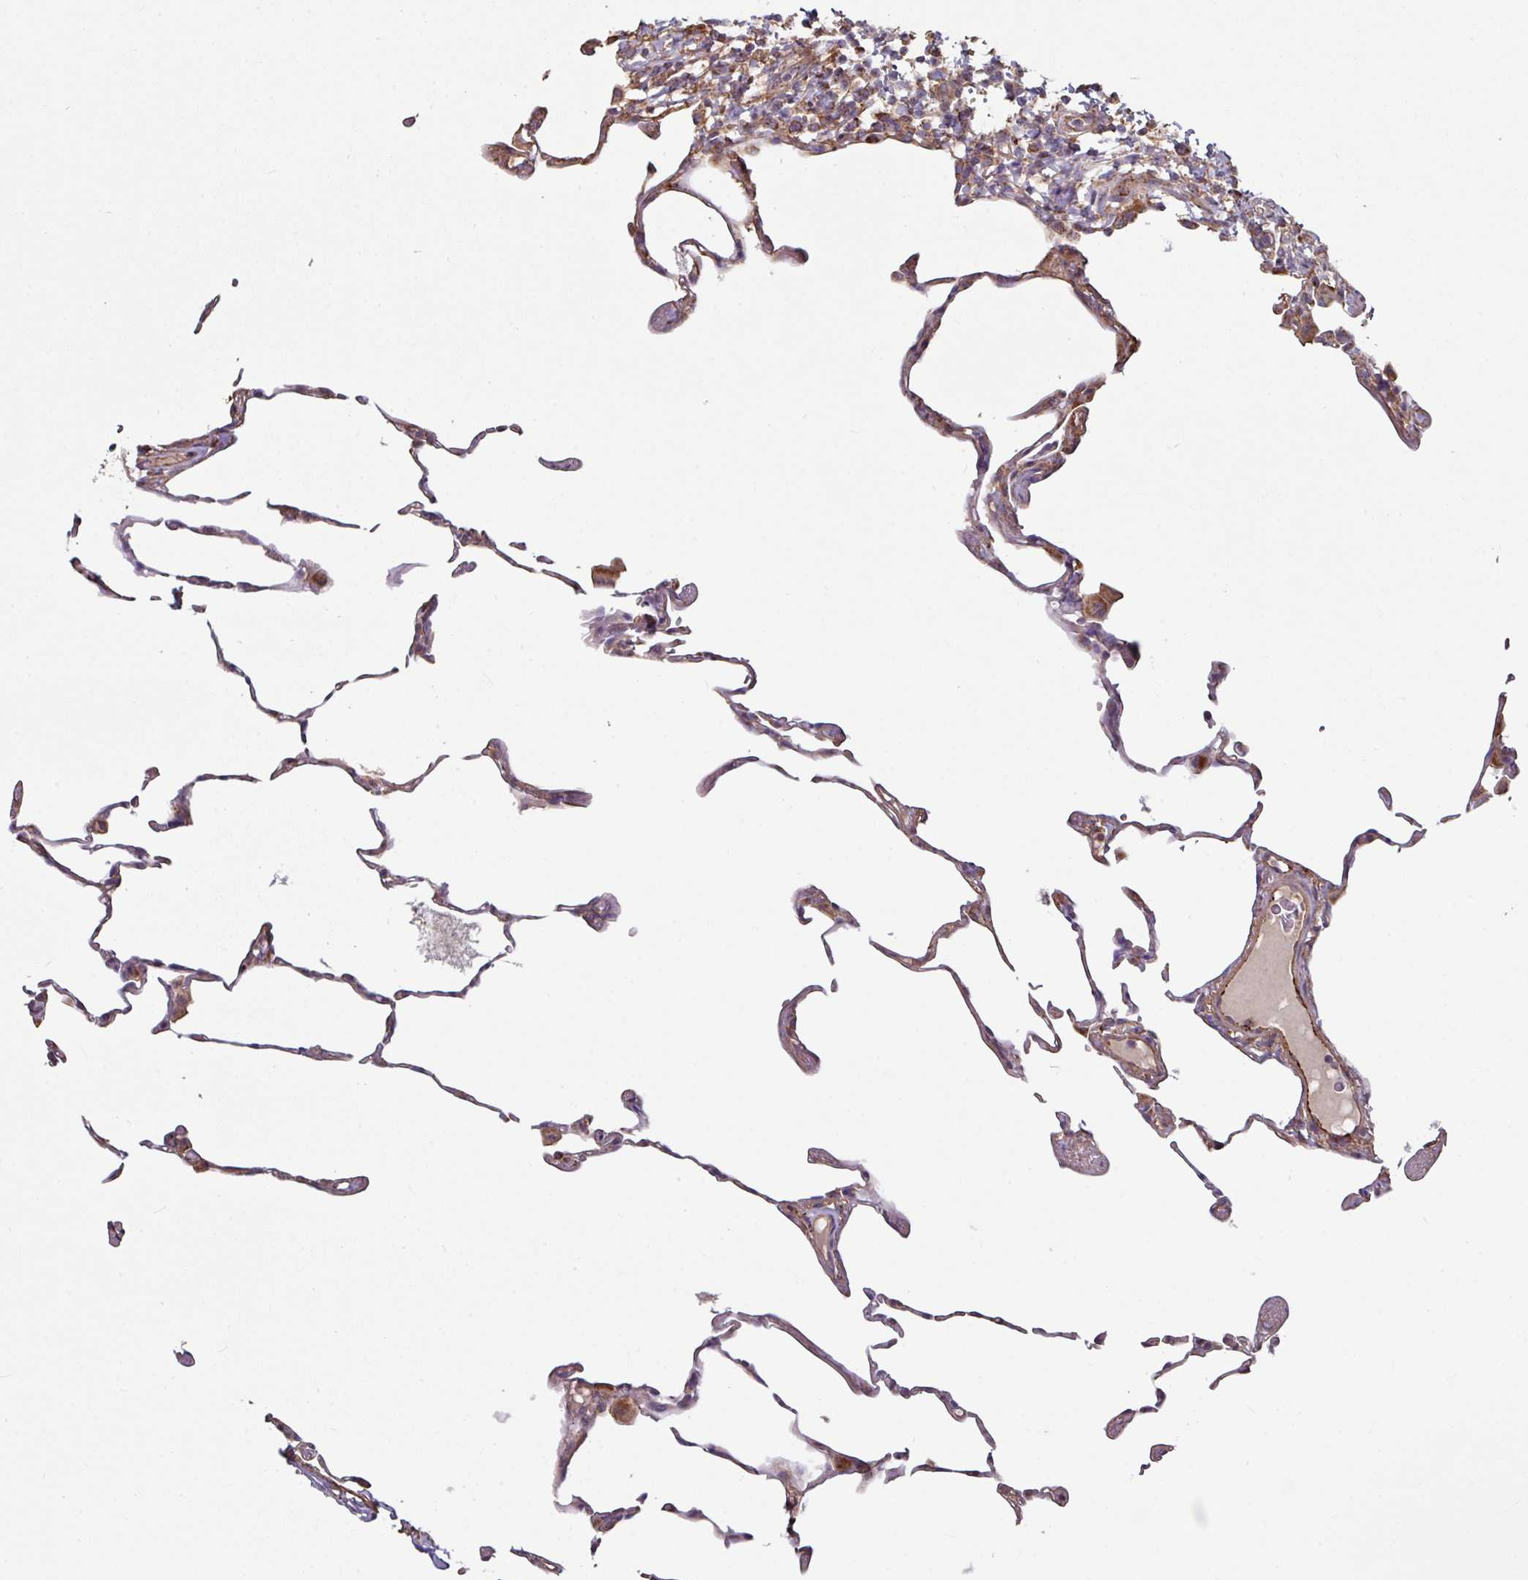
{"staining": {"intensity": "moderate", "quantity": "<25%", "location": "cytoplasmic/membranous"}, "tissue": "lung", "cell_type": "Alveolar cells", "image_type": "normal", "snomed": [{"axis": "morphology", "description": "Normal tissue, NOS"}, {"axis": "topography", "description": "Lung"}], "caption": "Normal lung demonstrates moderate cytoplasmic/membranous positivity in about <25% of alveolar cells The staining is performed using DAB brown chromogen to label protein expression. The nuclei are counter-stained blue using hematoxylin..", "gene": "OR2D3", "patient": {"sex": "female", "age": 57}}